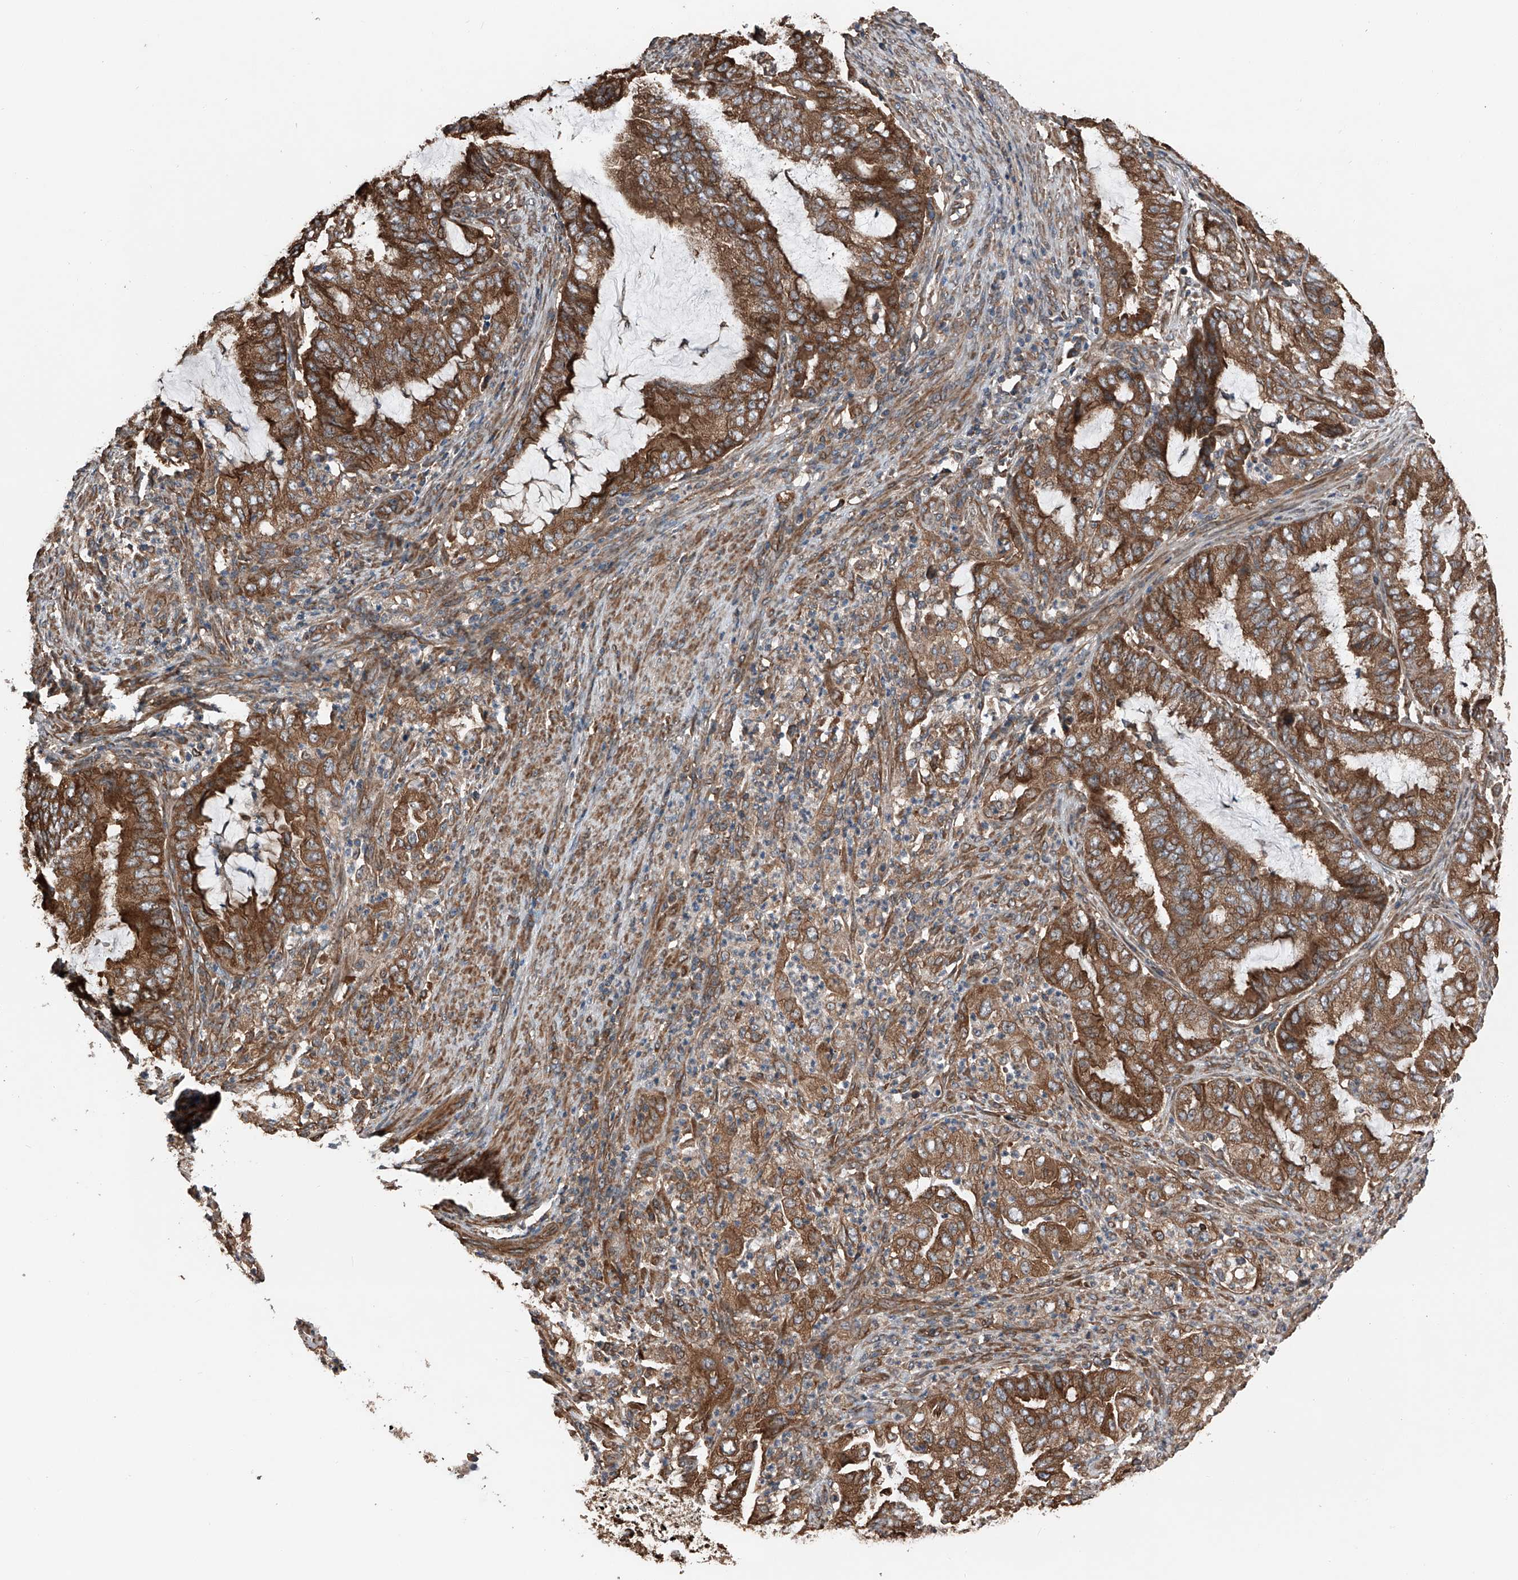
{"staining": {"intensity": "strong", "quantity": ">75%", "location": "cytoplasmic/membranous"}, "tissue": "endometrial cancer", "cell_type": "Tumor cells", "image_type": "cancer", "snomed": [{"axis": "morphology", "description": "Adenocarcinoma, NOS"}, {"axis": "topography", "description": "Endometrium"}], "caption": "A brown stain highlights strong cytoplasmic/membranous expression of a protein in endometrial cancer (adenocarcinoma) tumor cells. (brown staining indicates protein expression, while blue staining denotes nuclei).", "gene": "KCNJ2", "patient": {"sex": "female", "age": 51}}